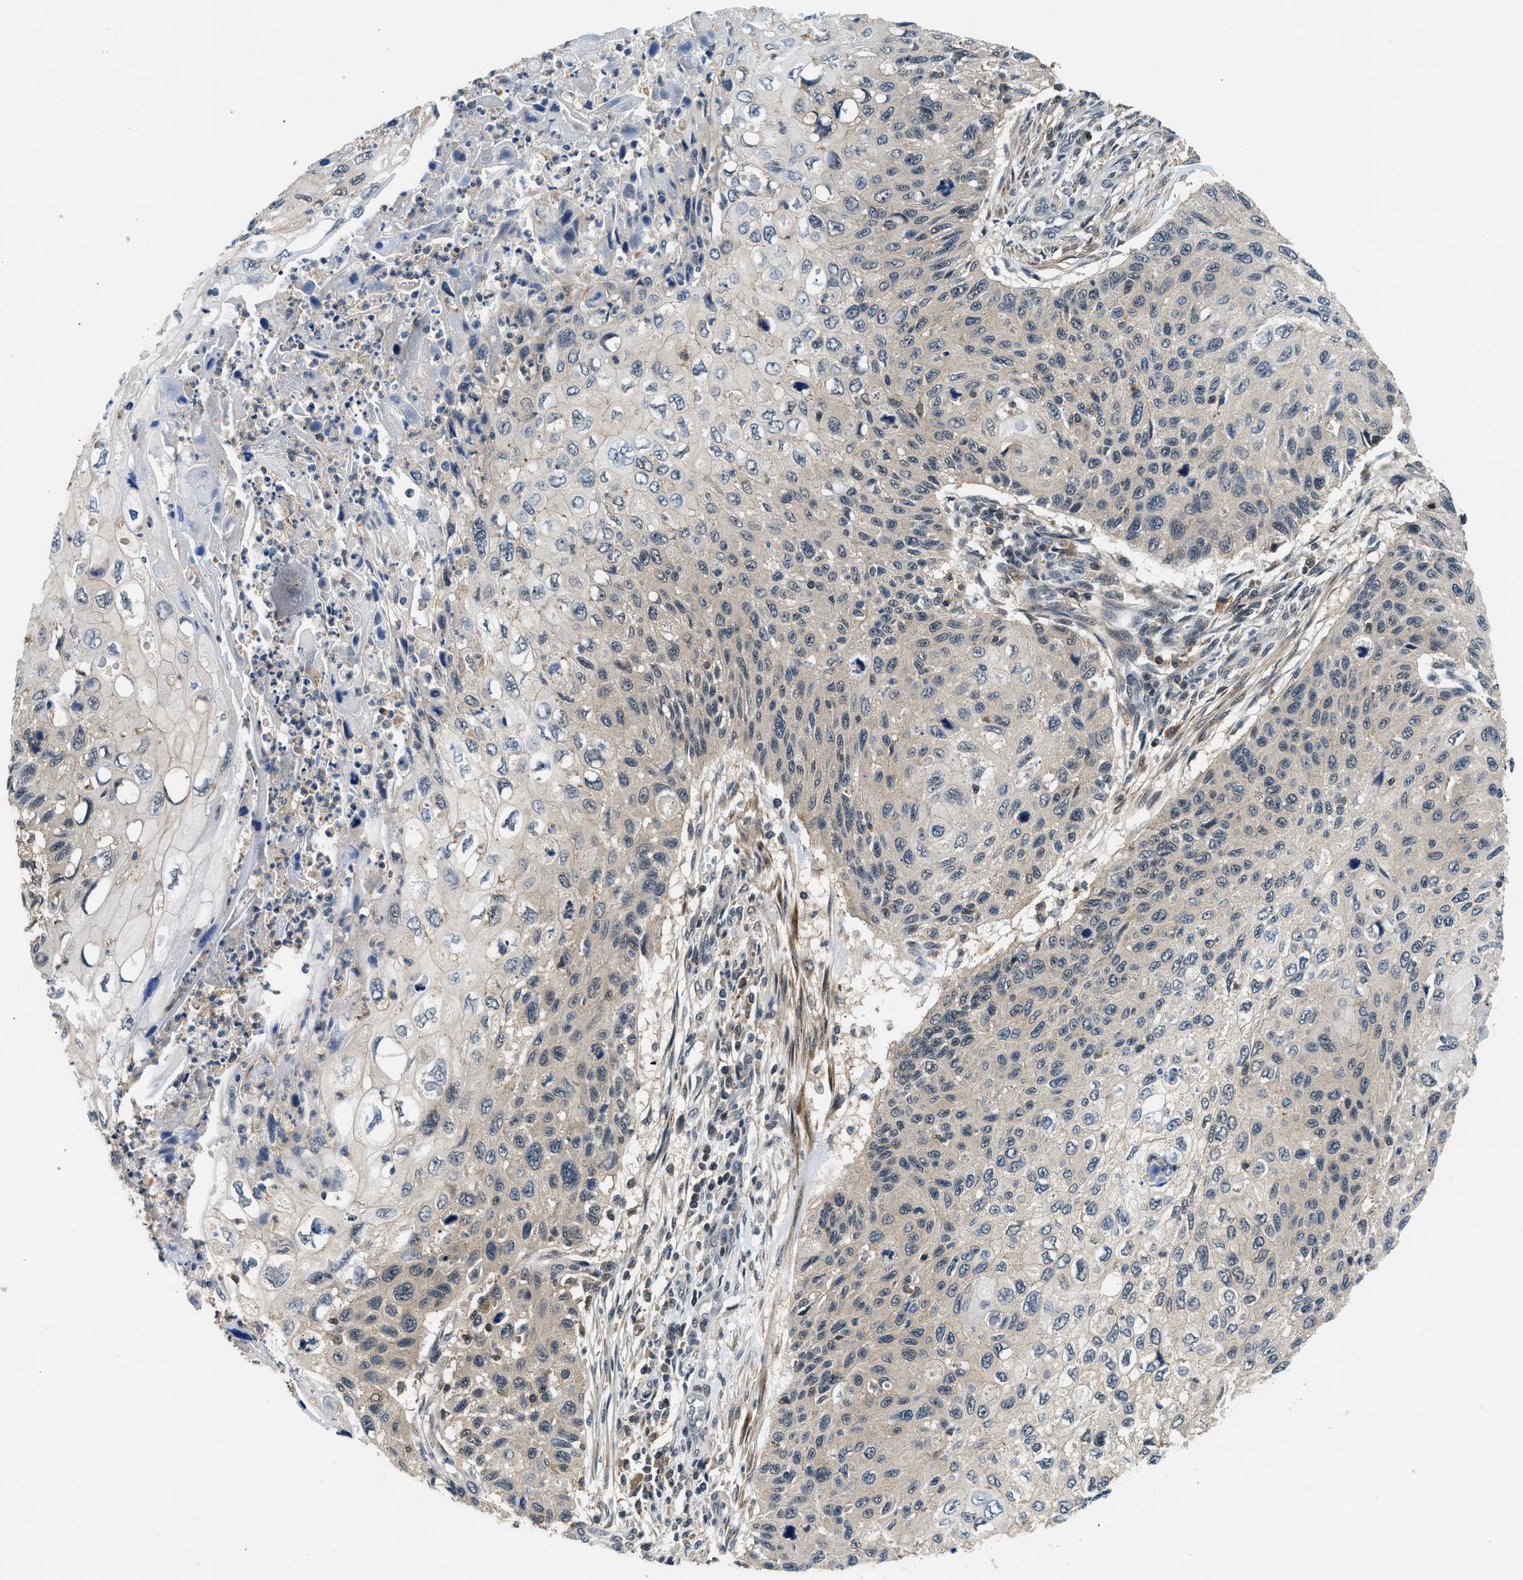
{"staining": {"intensity": "weak", "quantity": "<25%", "location": "cytoplasmic/membranous"}, "tissue": "cervical cancer", "cell_type": "Tumor cells", "image_type": "cancer", "snomed": [{"axis": "morphology", "description": "Squamous cell carcinoma, NOS"}, {"axis": "topography", "description": "Cervix"}], "caption": "This is an immunohistochemistry histopathology image of cervical cancer (squamous cell carcinoma). There is no expression in tumor cells.", "gene": "MTMR1", "patient": {"sex": "female", "age": 70}}